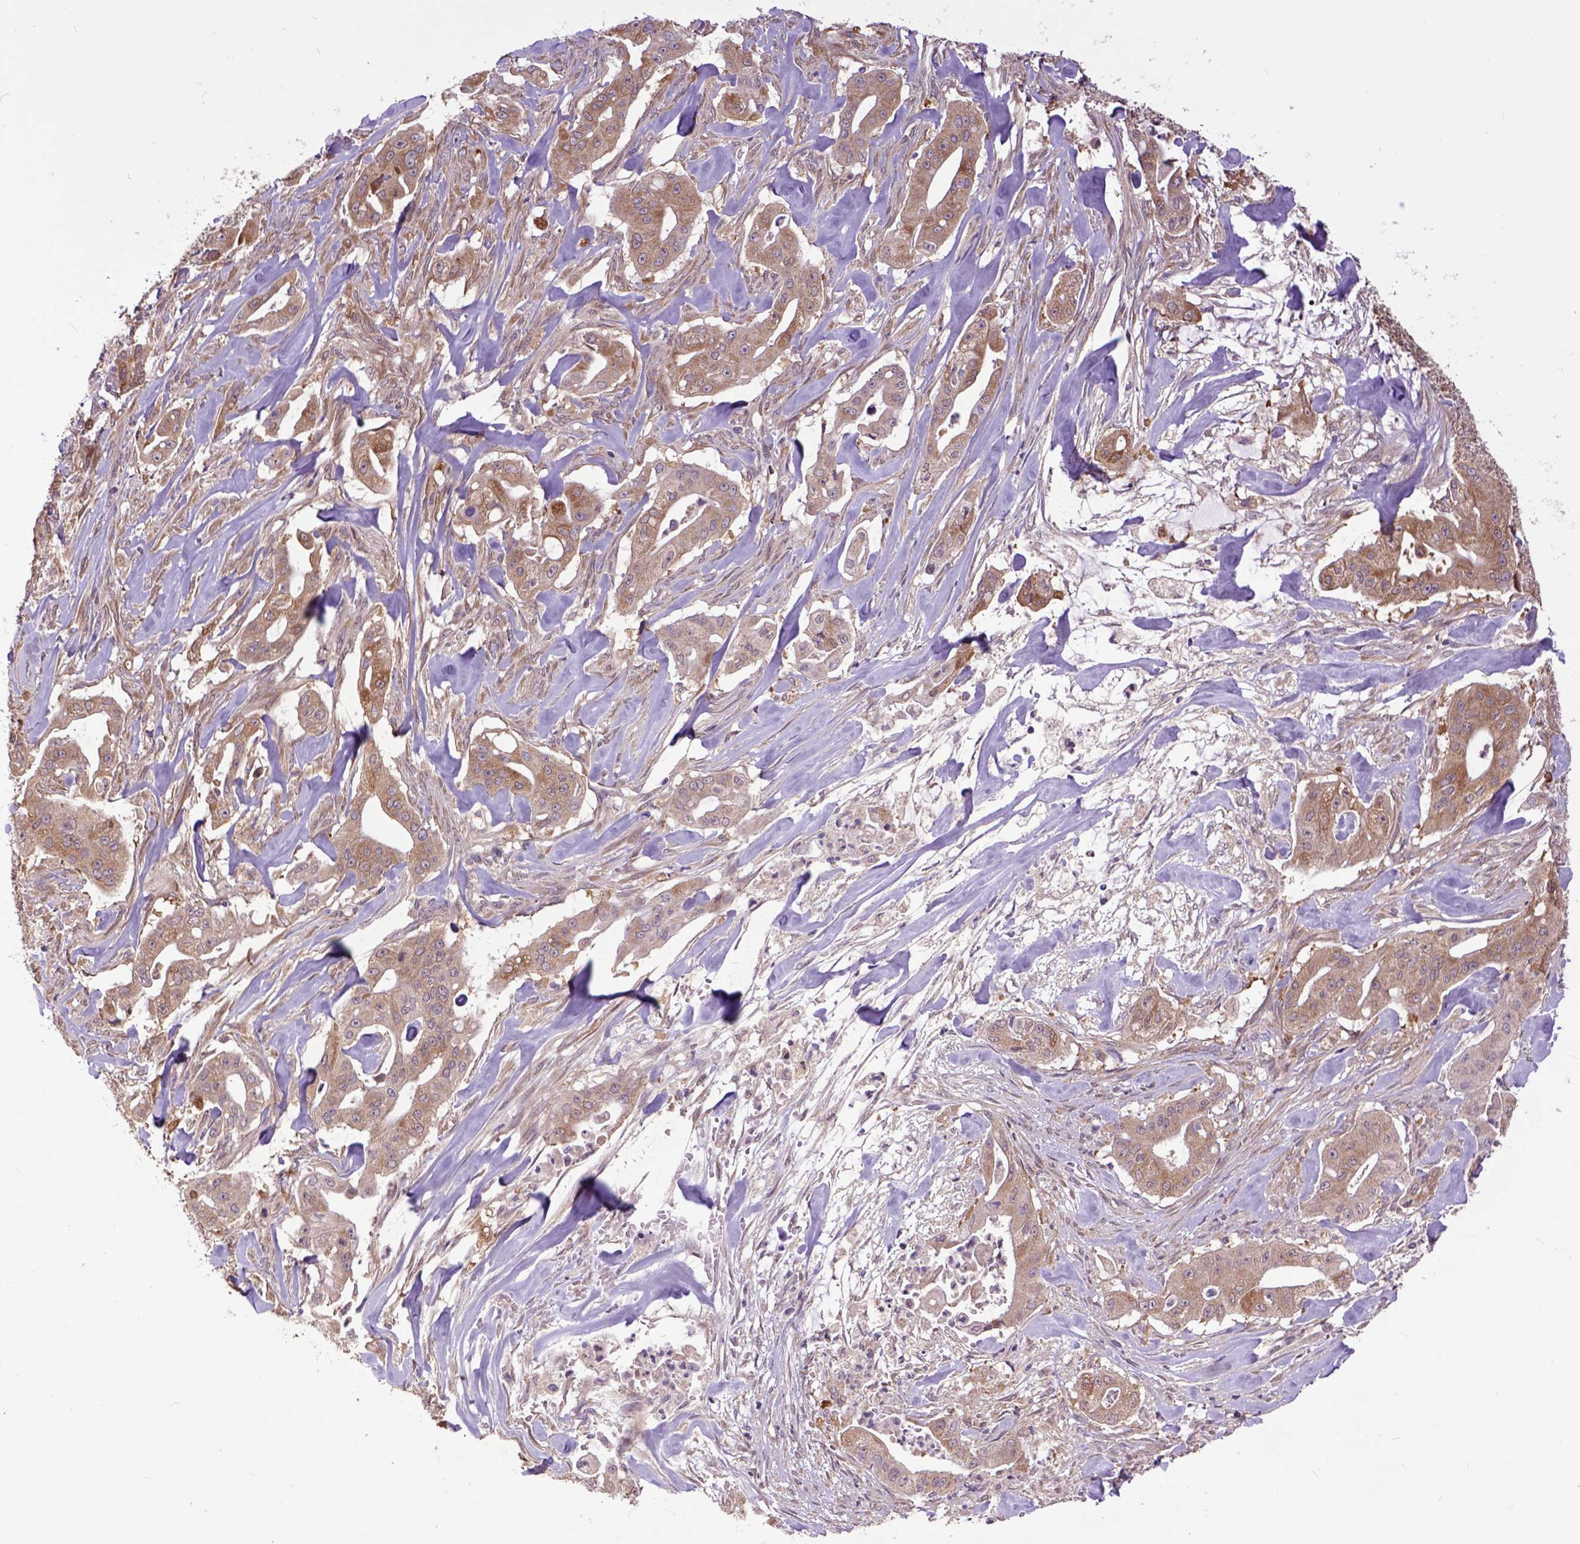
{"staining": {"intensity": "moderate", "quantity": ">75%", "location": "cytoplasmic/membranous"}, "tissue": "pancreatic cancer", "cell_type": "Tumor cells", "image_type": "cancer", "snomed": [{"axis": "morphology", "description": "Normal tissue, NOS"}, {"axis": "morphology", "description": "Inflammation, NOS"}, {"axis": "morphology", "description": "Adenocarcinoma, NOS"}, {"axis": "topography", "description": "Pancreas"}], "caption": "A high-resolution image shows immunohistochemistry (IHC) staining of pancreatic cancer, which demonstrates moderate cytoplasmic/membranous positivity in approximately >75% of tumor cells.", "gene": "ARL1", "patient": {"sex": "male", "age": 57}}